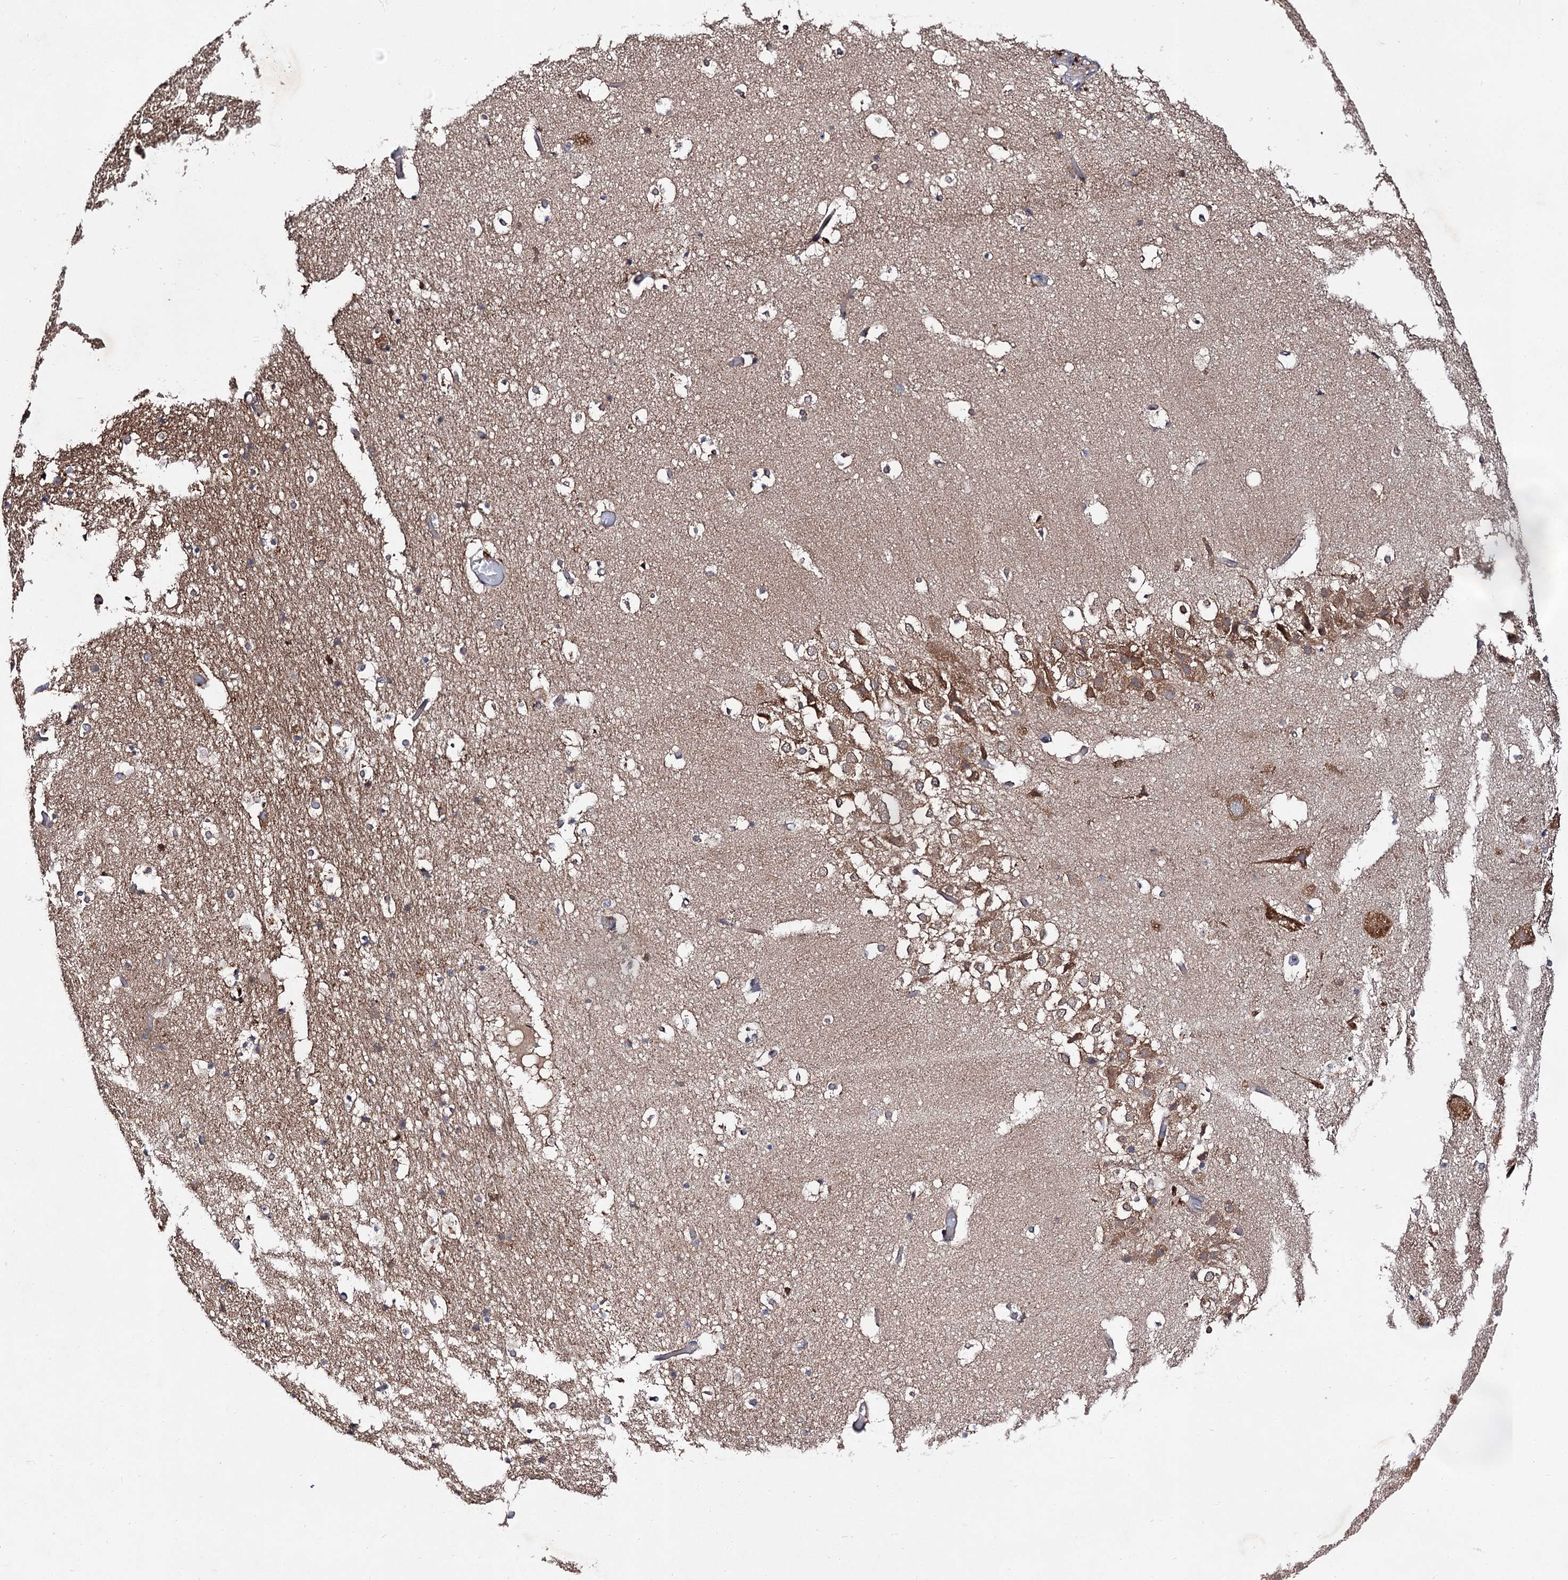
{"staining": {"intensity": "moderate", "quantity": "25%-75%", "location": "cytoplasmic/membranous"}, "tissue": "hippocampus", "cell_type": "Glial cells", "image_type": "normal", "snomed": [{"axis": "morphology", "description": "Normal tissue, NOS"}, {"axis": "topography", "description": "Hippocampus"}], "caption": "DAB immunohistochemical staining of unremarkable human hippocampus demonstrates moderate cytoplasmic/membranous protein positivity in about 25%-75% of glial cells.", "gene": "NAA25", "patient": {"sex": "female", "age": 52}}